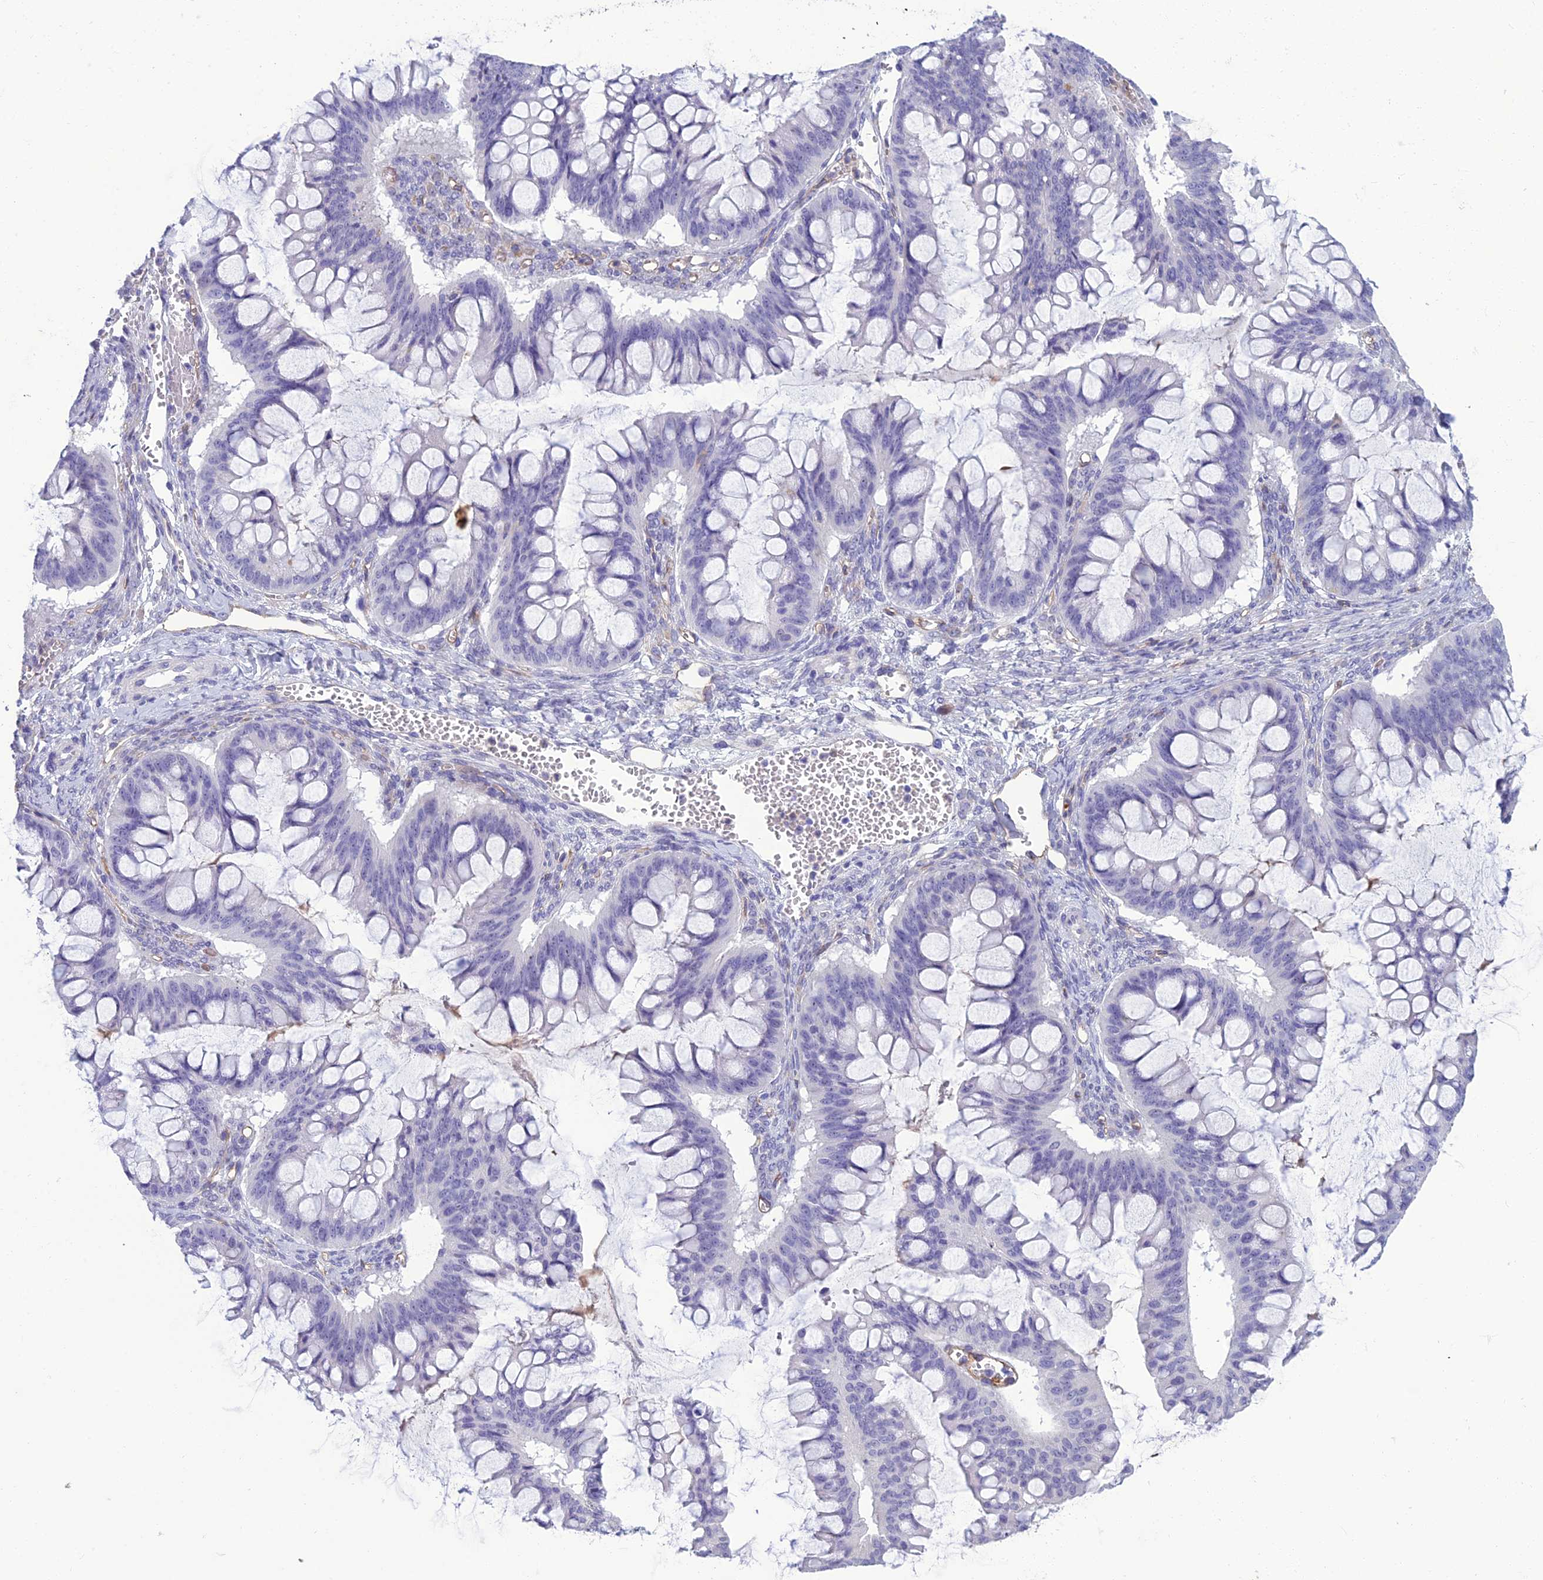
{"staining": {"intensity": "negative", "quantity": "none", "location": "none"}, "tissue": "ovarian cancer", "cell_type": "Tumor cells", "image_type": "cancer", "snomed": [{"axis": "morphology", "description": "Cystadenocarcinoma, mucinous, NOS"}, {"axis": "topography", "description": "Ovary"}], "caption": "A photomicrograph of human mucinous cystadenocarcinoma (ovarian) is negative for staining in tumor cells.", "gene": "BBS7", "patient": {"sex": "female", "age": 73}}